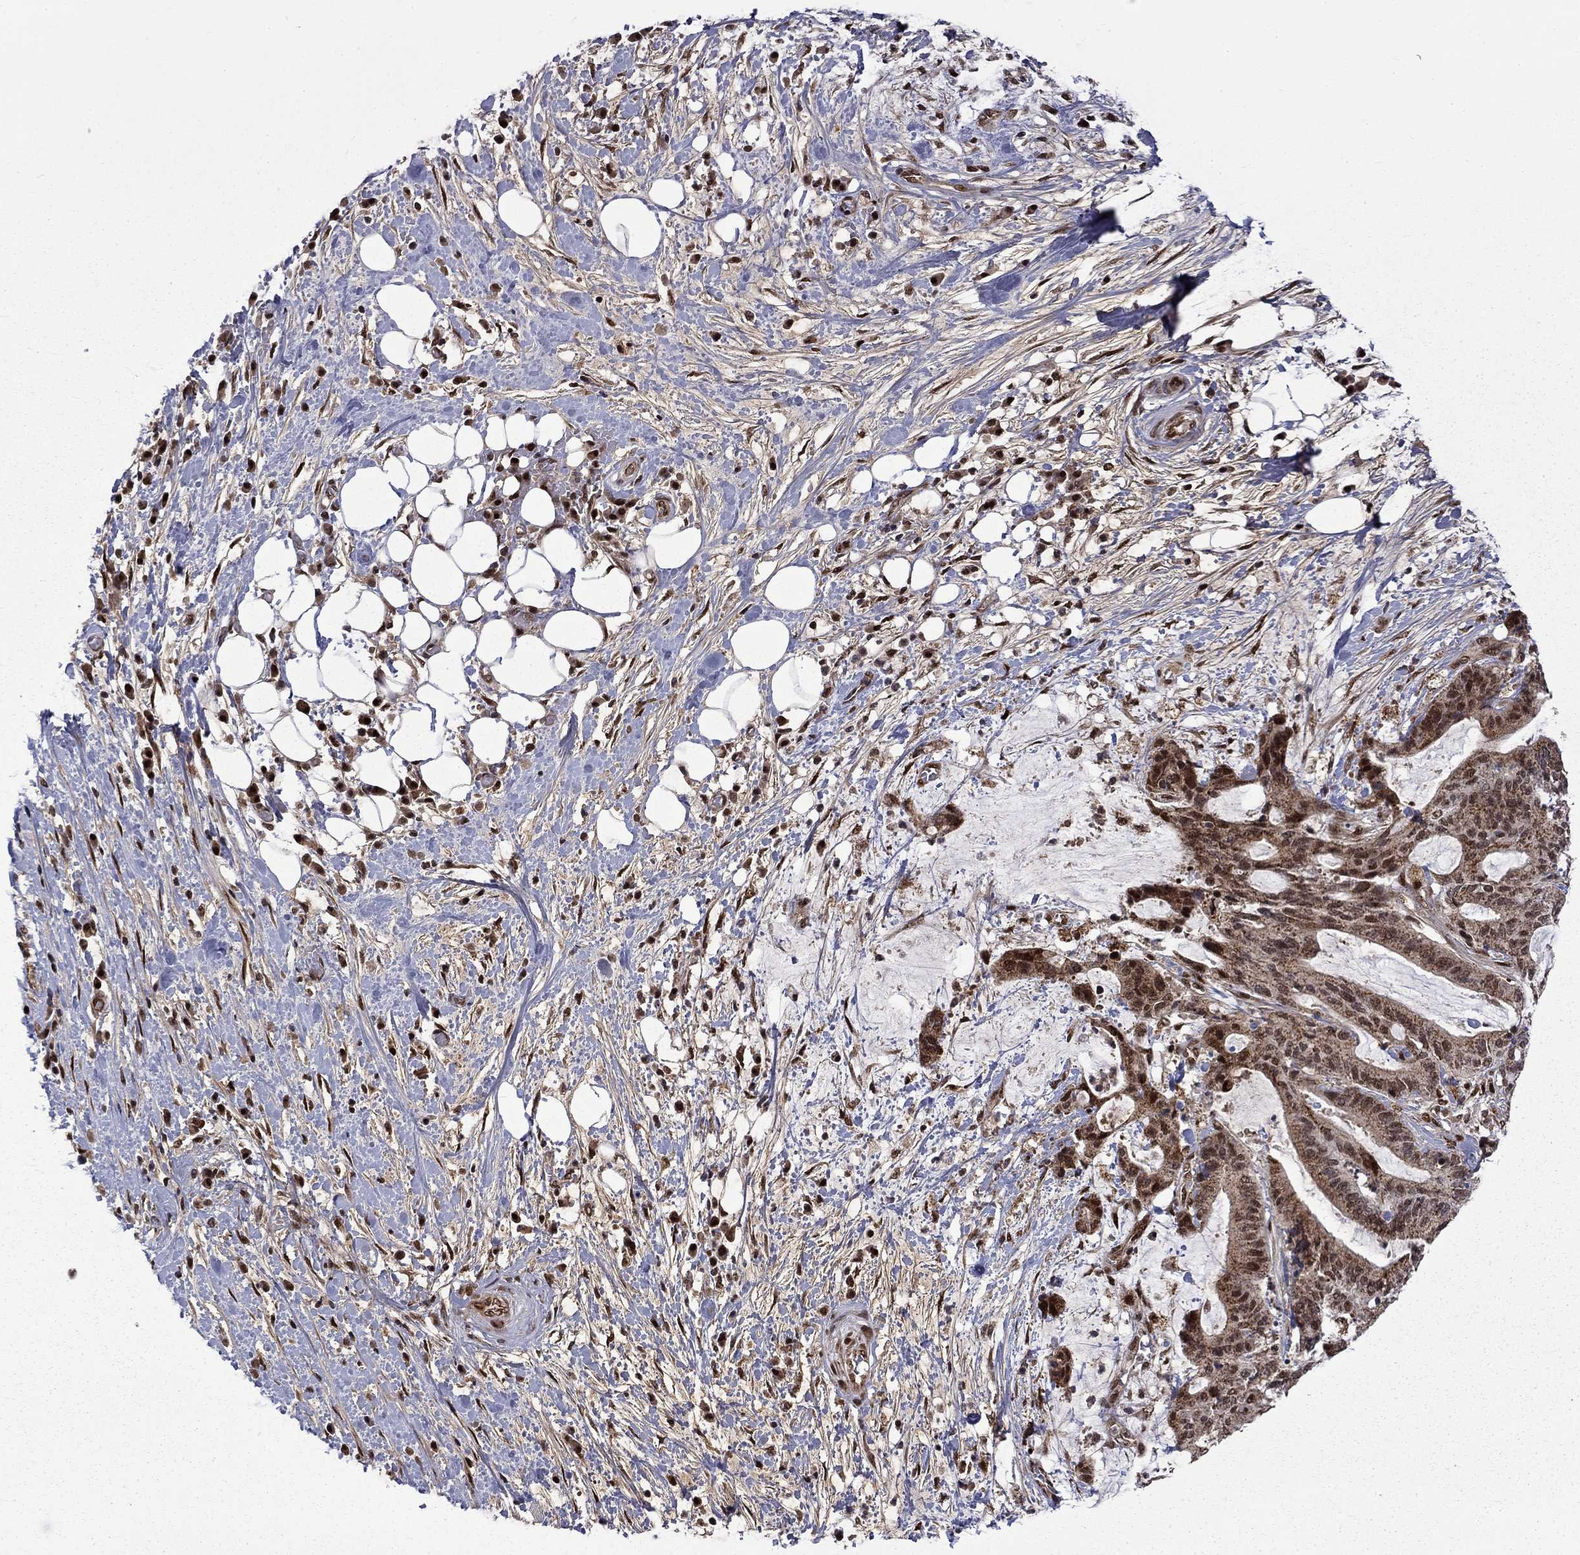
{"staining": {"intensity": "moderate", "quantity": "25%-75%", "location": "cytoplasmic/membranous,nuclear"}, "tissue": "liver cancer", "cell_type": "Tumor cells", "image_type": "cancer", "snomed": [{"axis": "morphology", "description": "Cholangiocarcinoma"}, {"axis": "topography", "description": "Liver"}], "caption": "A medium amount of moderate cytoplasmic/membranous and nuclear staining is appreciated in approximately 25%-75% of tumor cells in liver cholangiocarcinoma tissue. (DAB (3,3'-diaminobenzidine) IHC, brown staining for protein, blue staining for nuclei).", "gene": "KPNA3", "patient": {"sex": "female", "age": 73}}